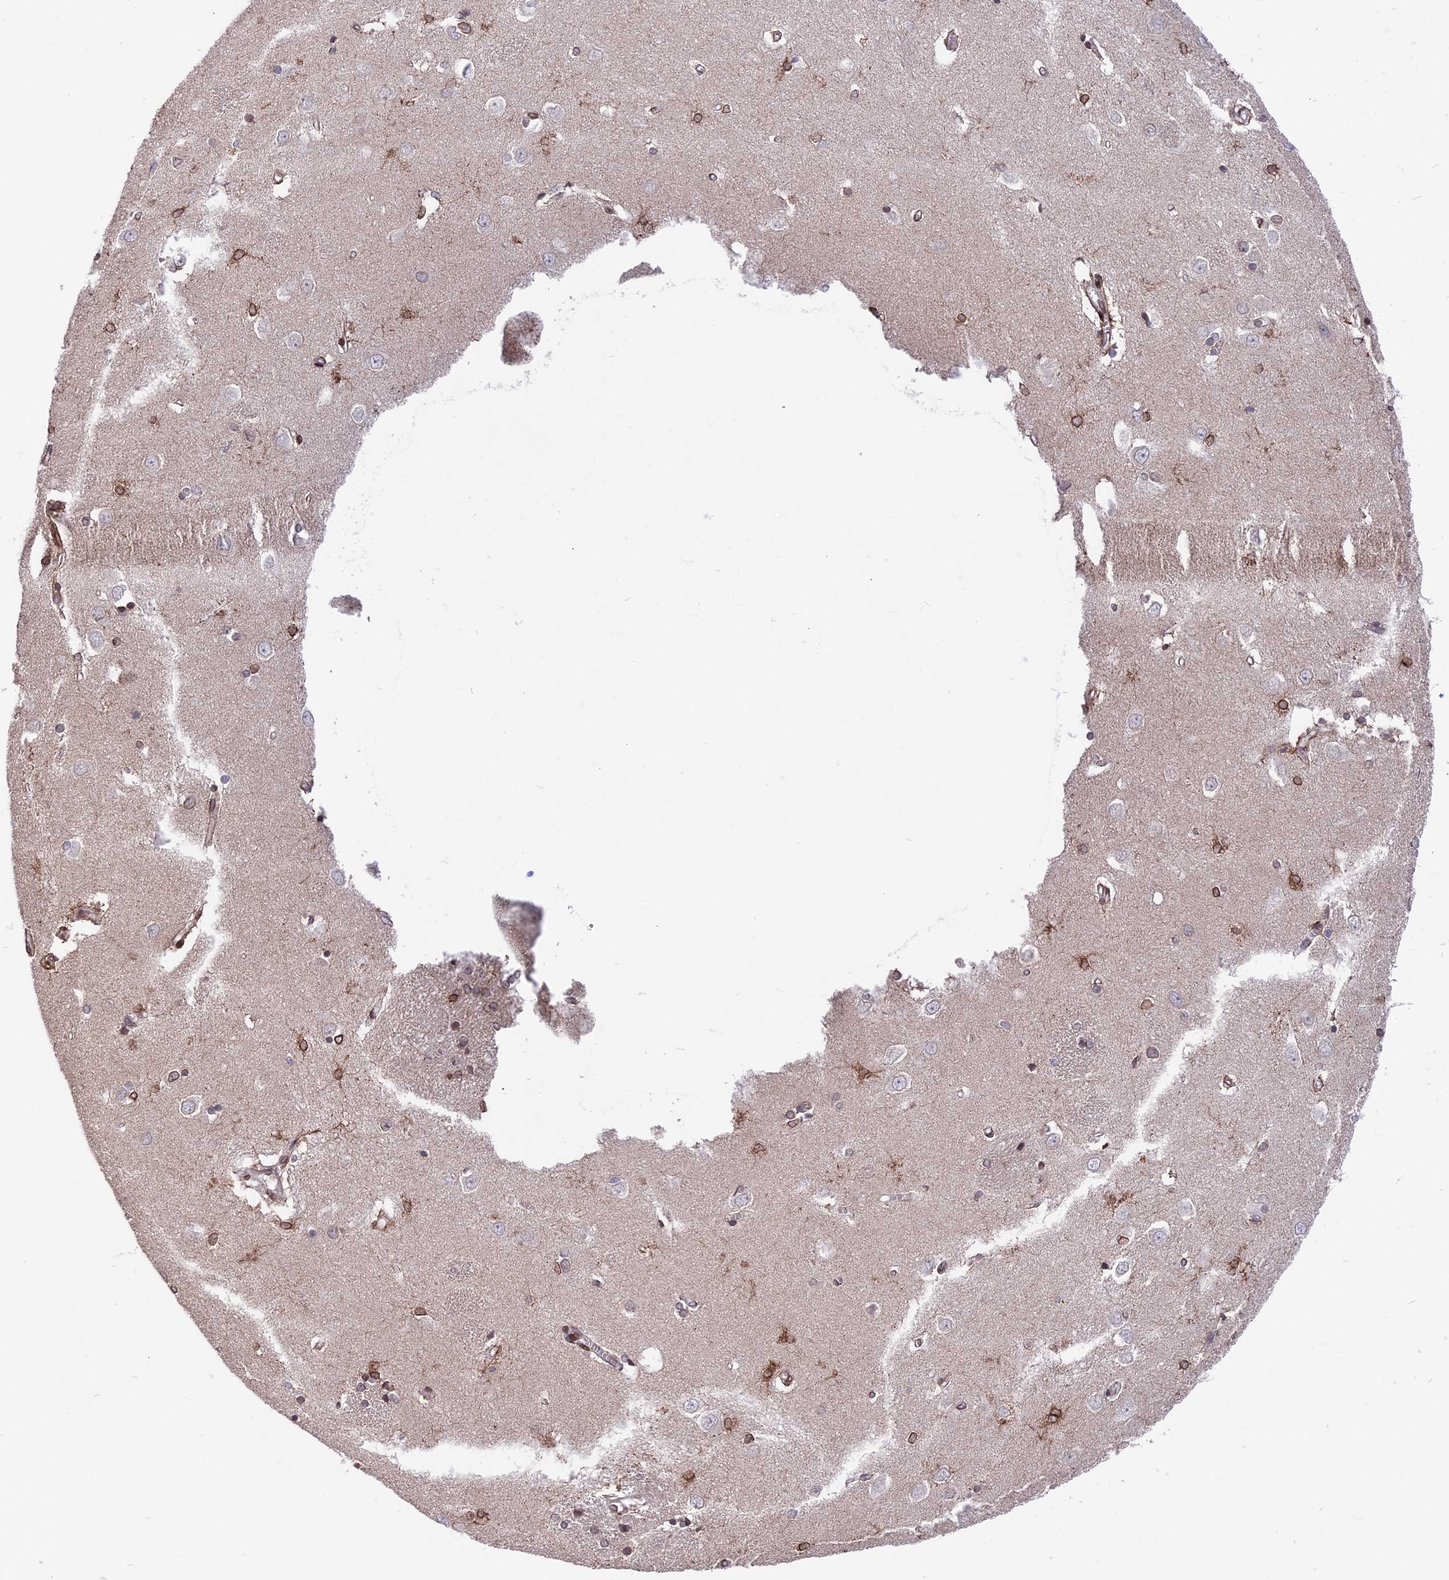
{"staining": {"intensity": "moderate", "quantity": ">75%", "location": "cytoplasmic/membranous,nuclear"}, "tissue": "caudate", "cell_type": "Glial cells", "image_type": "normal", "snomed": [{"axis": "morphology", "description": "Normal tissue, NOS"}, {"axis": "topography", "description": "Lateral ventricle wall"}], "caption": "Immunohistochemistry photomicrograph of benign caudate: caudate stained using immunohistochemistry demonstrates medium levels of moderate protein expression localized specifically in the cytoplasmic/membranous,nuclear of glial cells, appearing as a cytoplasmic/membranous,nuclear brown color.", "gene": "PTCHD4", "patient": {"sex": "male", "age": 37}}